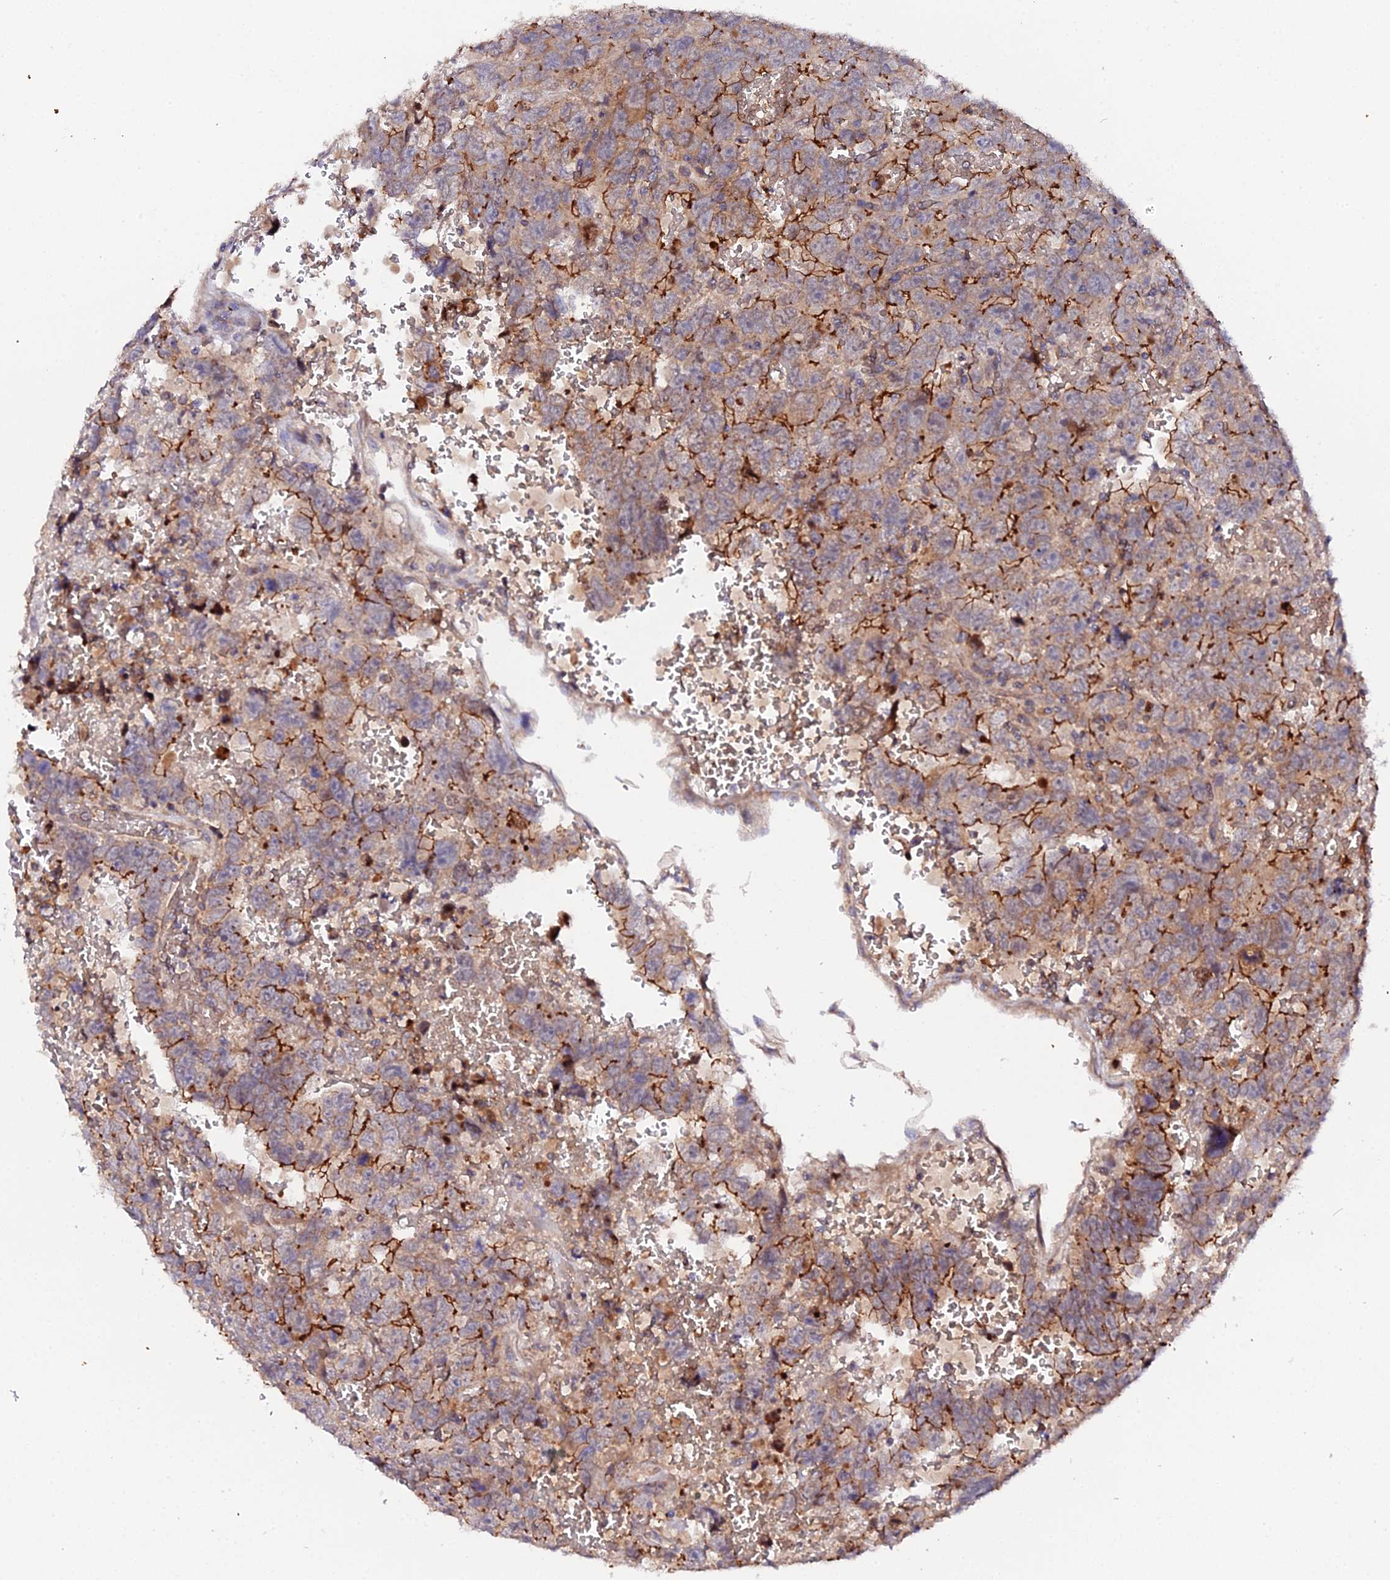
{"staining": {"intensity": "strong", "quantity": "25%-75%", "location": "cytoplasmic/membranous"}, "tissue": "testis cancer", "cell_type": "Tumor cells", "image_type": "cancer", "snomed": [{"axis": "morphology", "description": "Carcinoma, Embryonal, NOS"}, {"axis": "topography", "description": "Testis"}], "caption": "This is a photomicrograph of immunohistochemistry (IHC) staining of testis cancer (embryonal carcinoma), which shows strong expression in the cytoplasmic/membranous of tumor cells.", "gene": "TRIM26", "patient": {"sex": "male", "age": 45}}